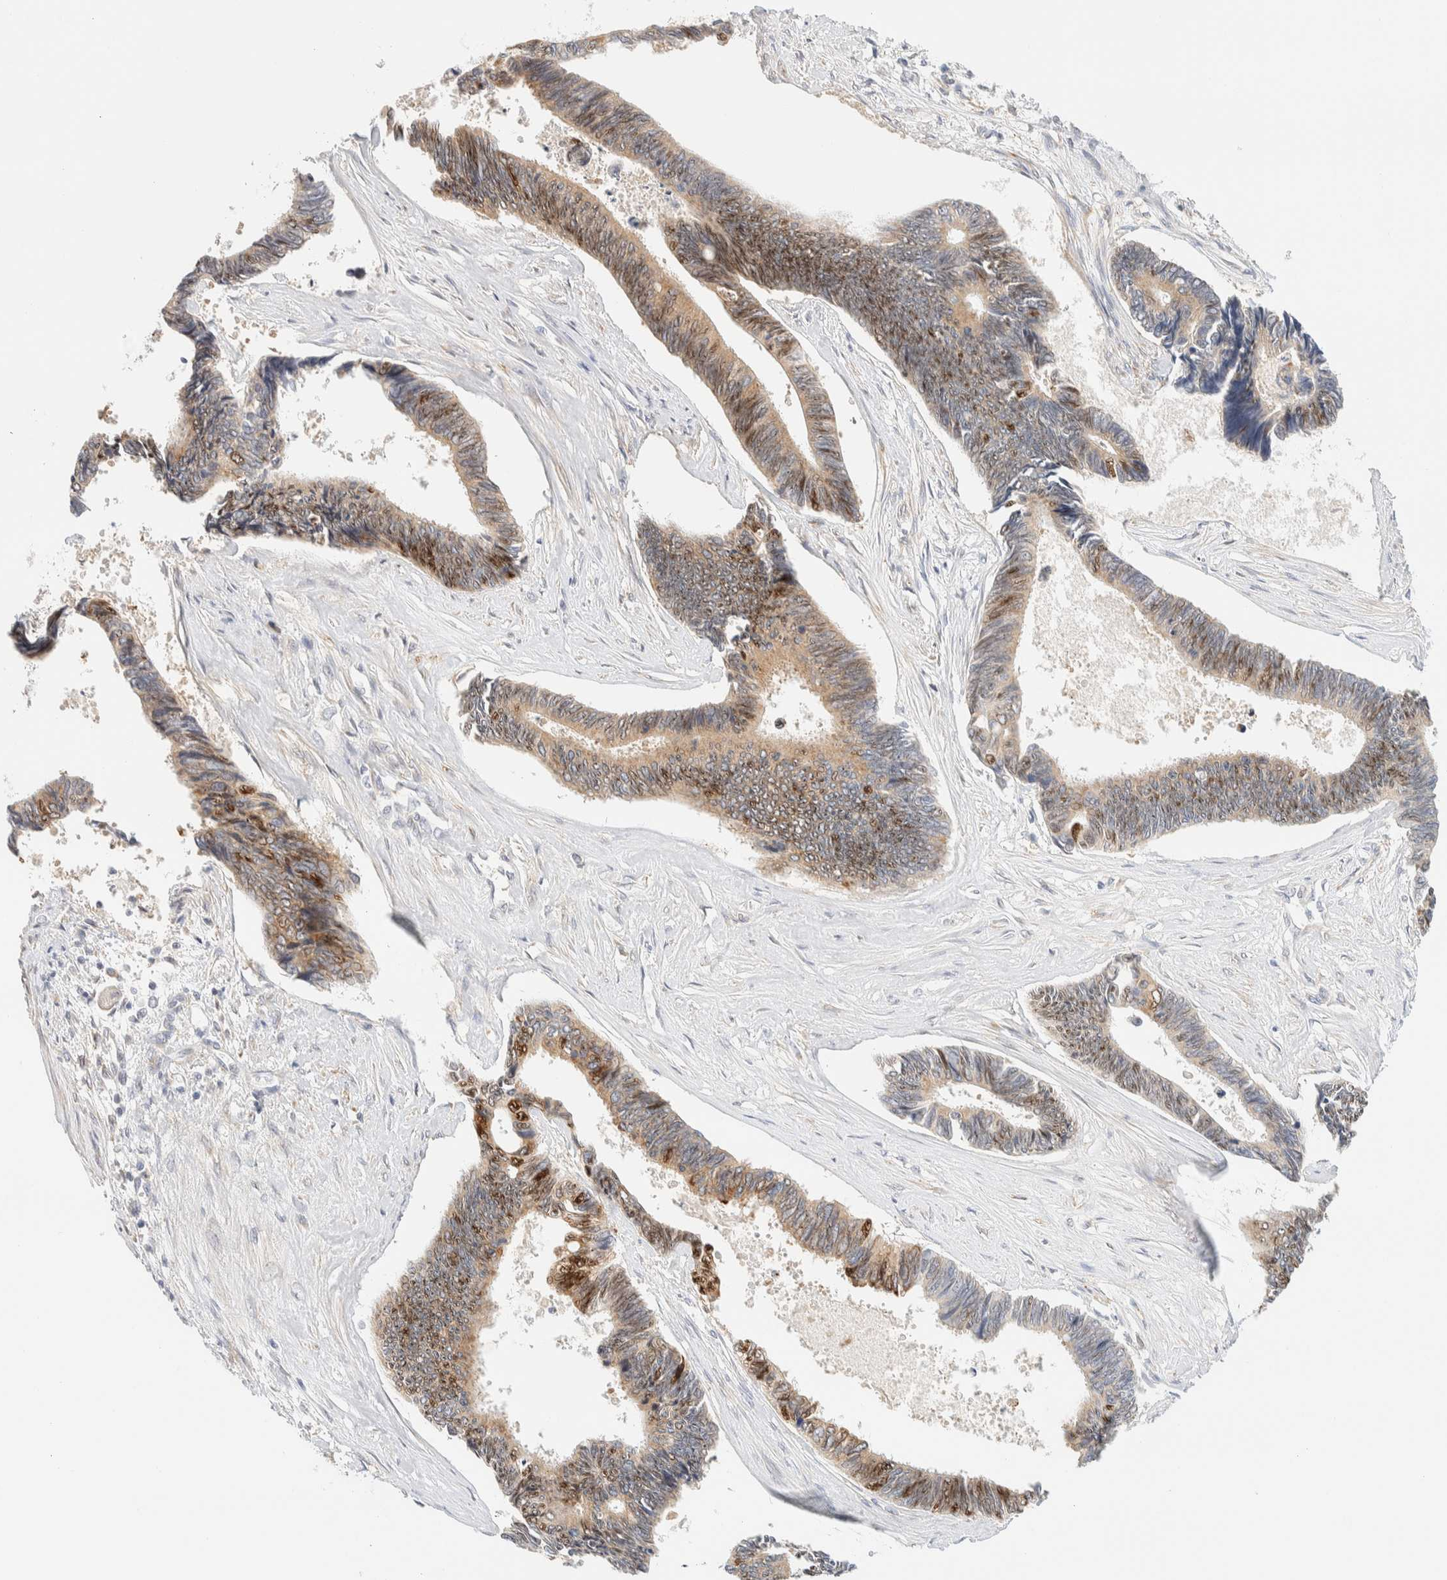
{"staining": {"intensity": "moderate", "quantity": ">75%", "location": "cytoplasmic/membranous"}, "tissue": "pancreatic cancer", "cell_type": "Tumor cells", "image_type": "cancer", "snomed": [{"axis": "morphology", "description": "Adenocarcinoma, NOS"}, {"axis": "topography", "description": "Pancreas"}], "caption": "The histopathology image exhibits a brown stain indicating the presence of a protein in the cytoplasmic/membranous of tumor cells in pancreatic adenocarcinoma.", "gene": "NT5C", "patient": {"sex": "female", "age": 70}}